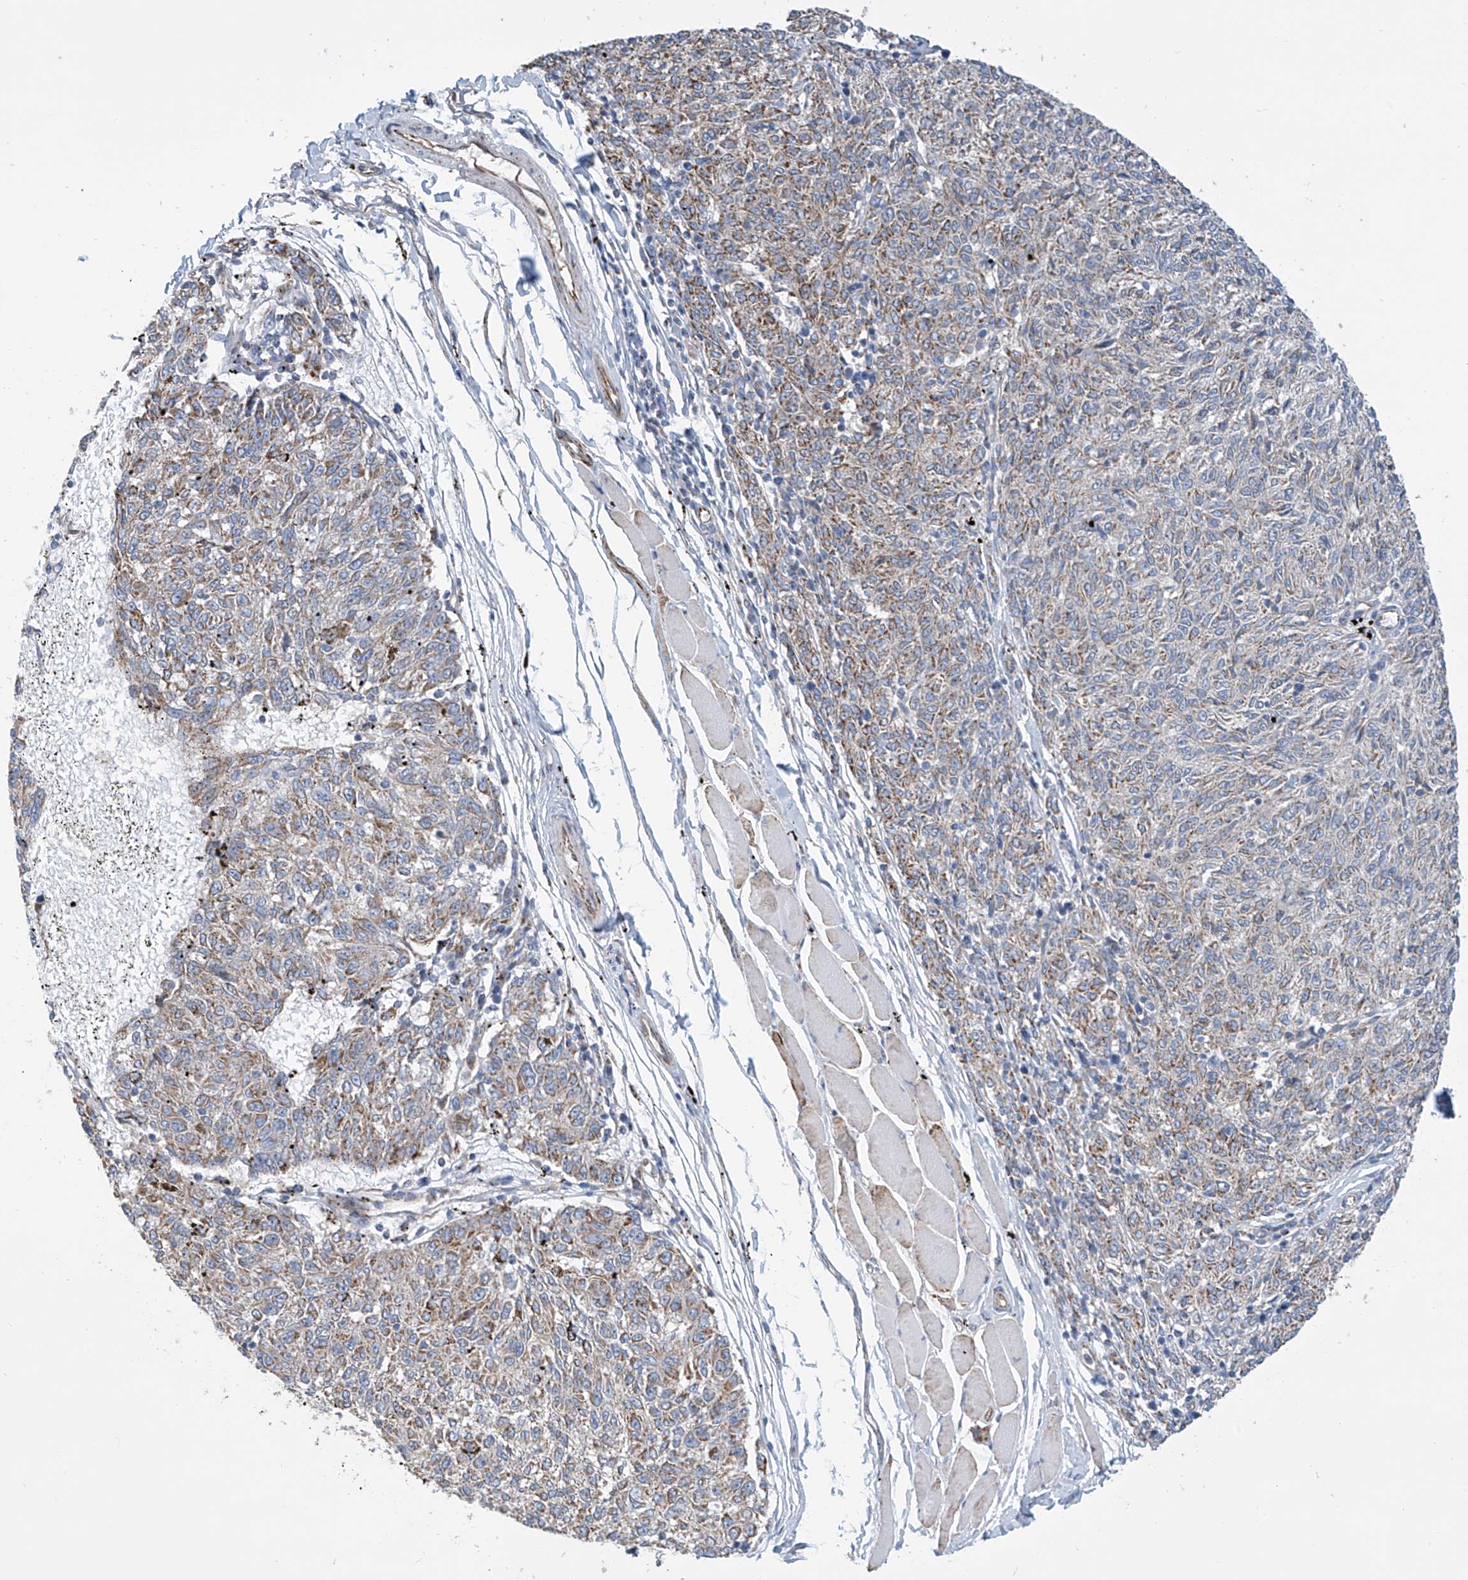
{"staining": {"intensity": "weak", "quantity": ">75%", "location": "cytoplasmic/membranous"}, "tissue": "melanoma", "cell_type": "Tumor cells", "image_type": "cancer", "snomed": [{"axis": "morphology", "description": "Malignant melanoma, NOS"}, {"axis": "topography", "description": "Skin"}], "caption": "Malignant melanoma was stained to show a protein in brown. There is low levels of weak cytoplasmic/membranous positivity in about >75% of tumor cells.", "gene": "EIF5B", "patient": {"sex": "female", "age": 72}}